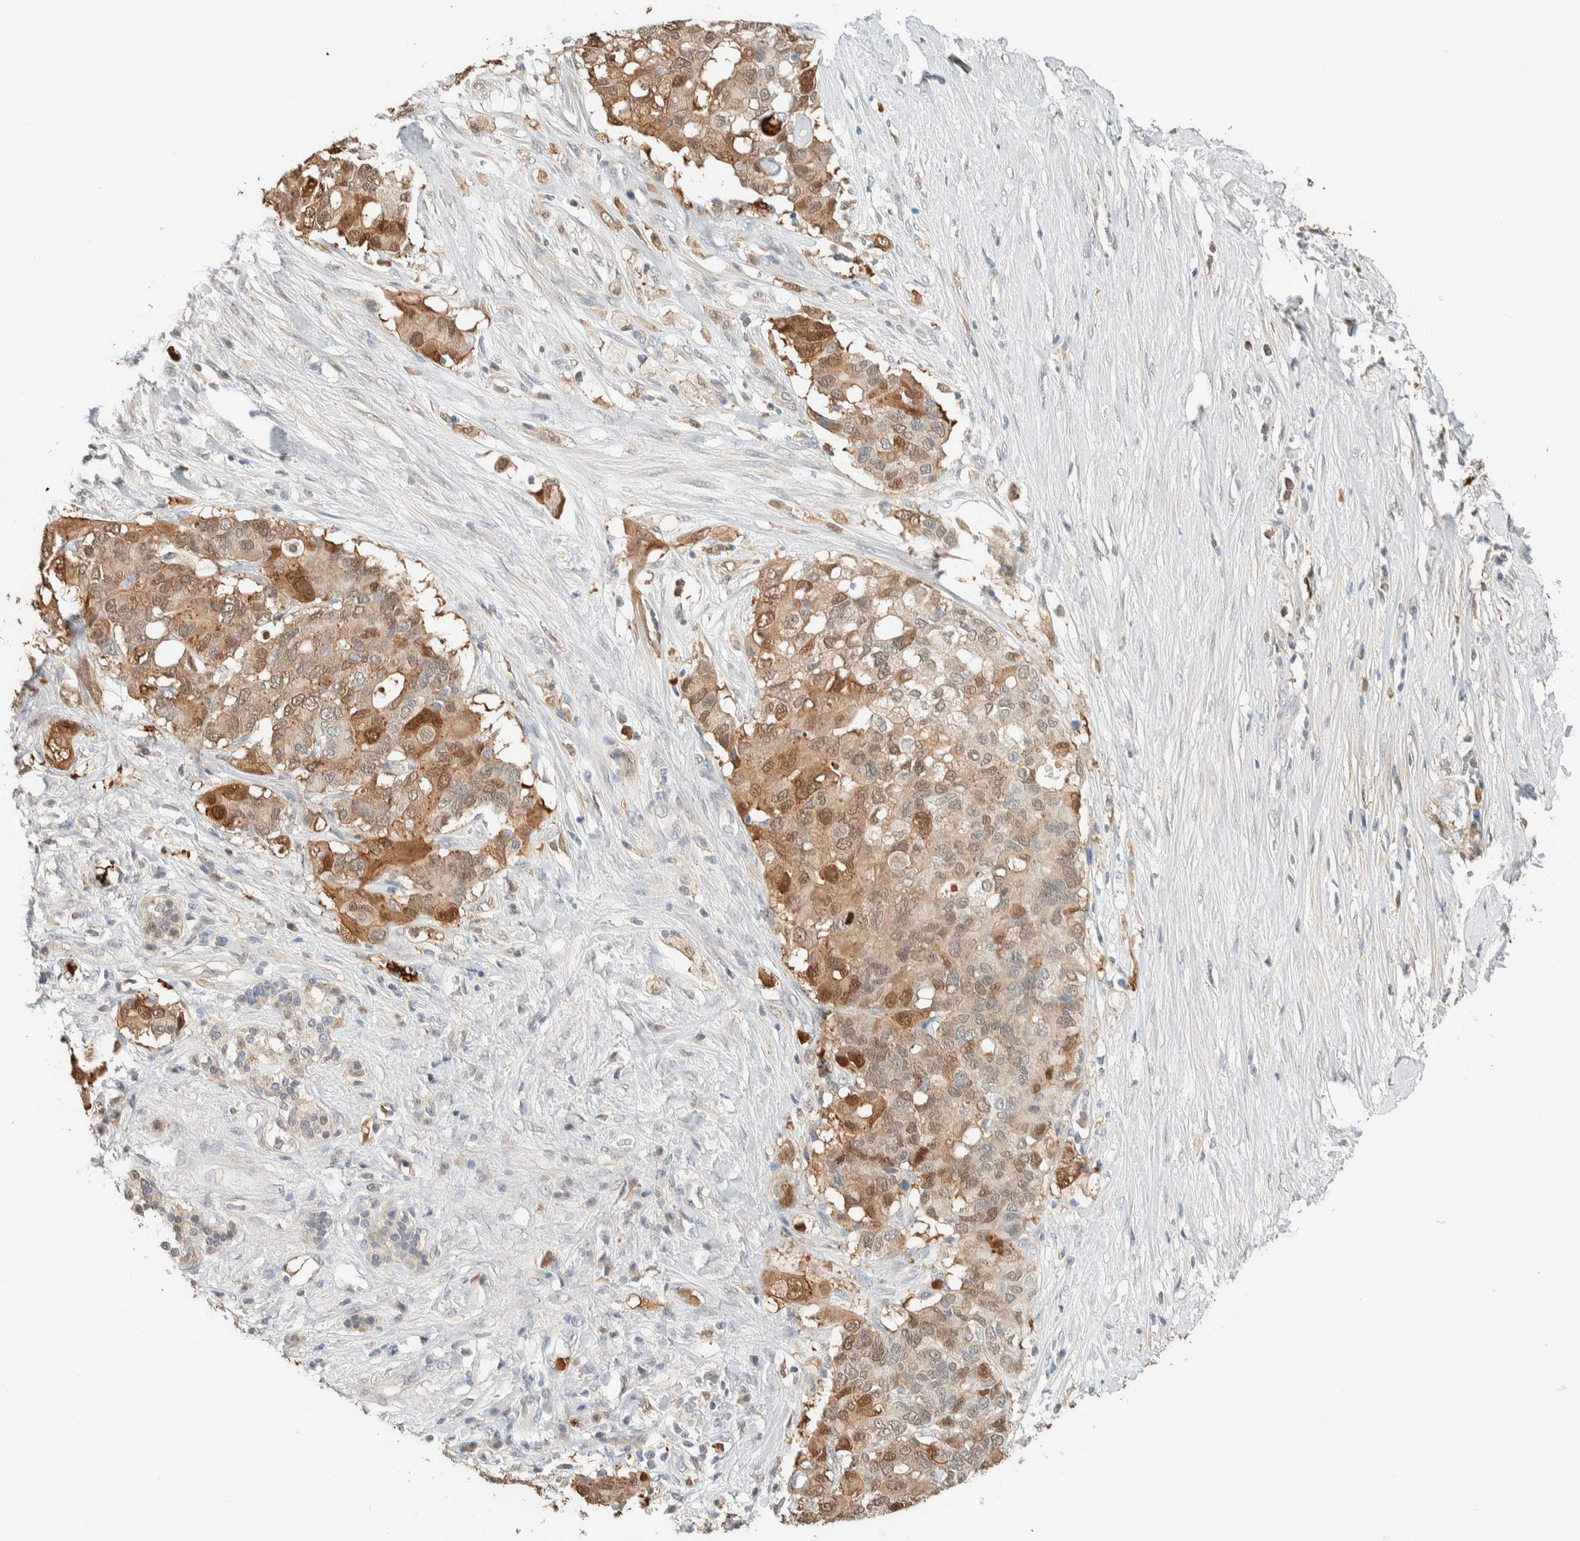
{"staining": {"intensity": "moderate", "quantity": ">75%", "location": "cytoplasmic/membranous,nuclear"}, "tissue": "pancreatic cancer", "cell_type": "Tumor cells", "image_type": "cancer", "snomed": [{"axis": "morphology", "description": "Adenocarcinoma, NOS"}, {"axis": "topography", "description": "Pancreas"}], "caption": "Pancreatic cancer stained with immunohistochemistry displays moderate cytoplasmic/membranous and nuclear staining in approximately >75% of tumor cells.", "gene": "SETD4", "patient": {"sex": "female", "age": 56}}